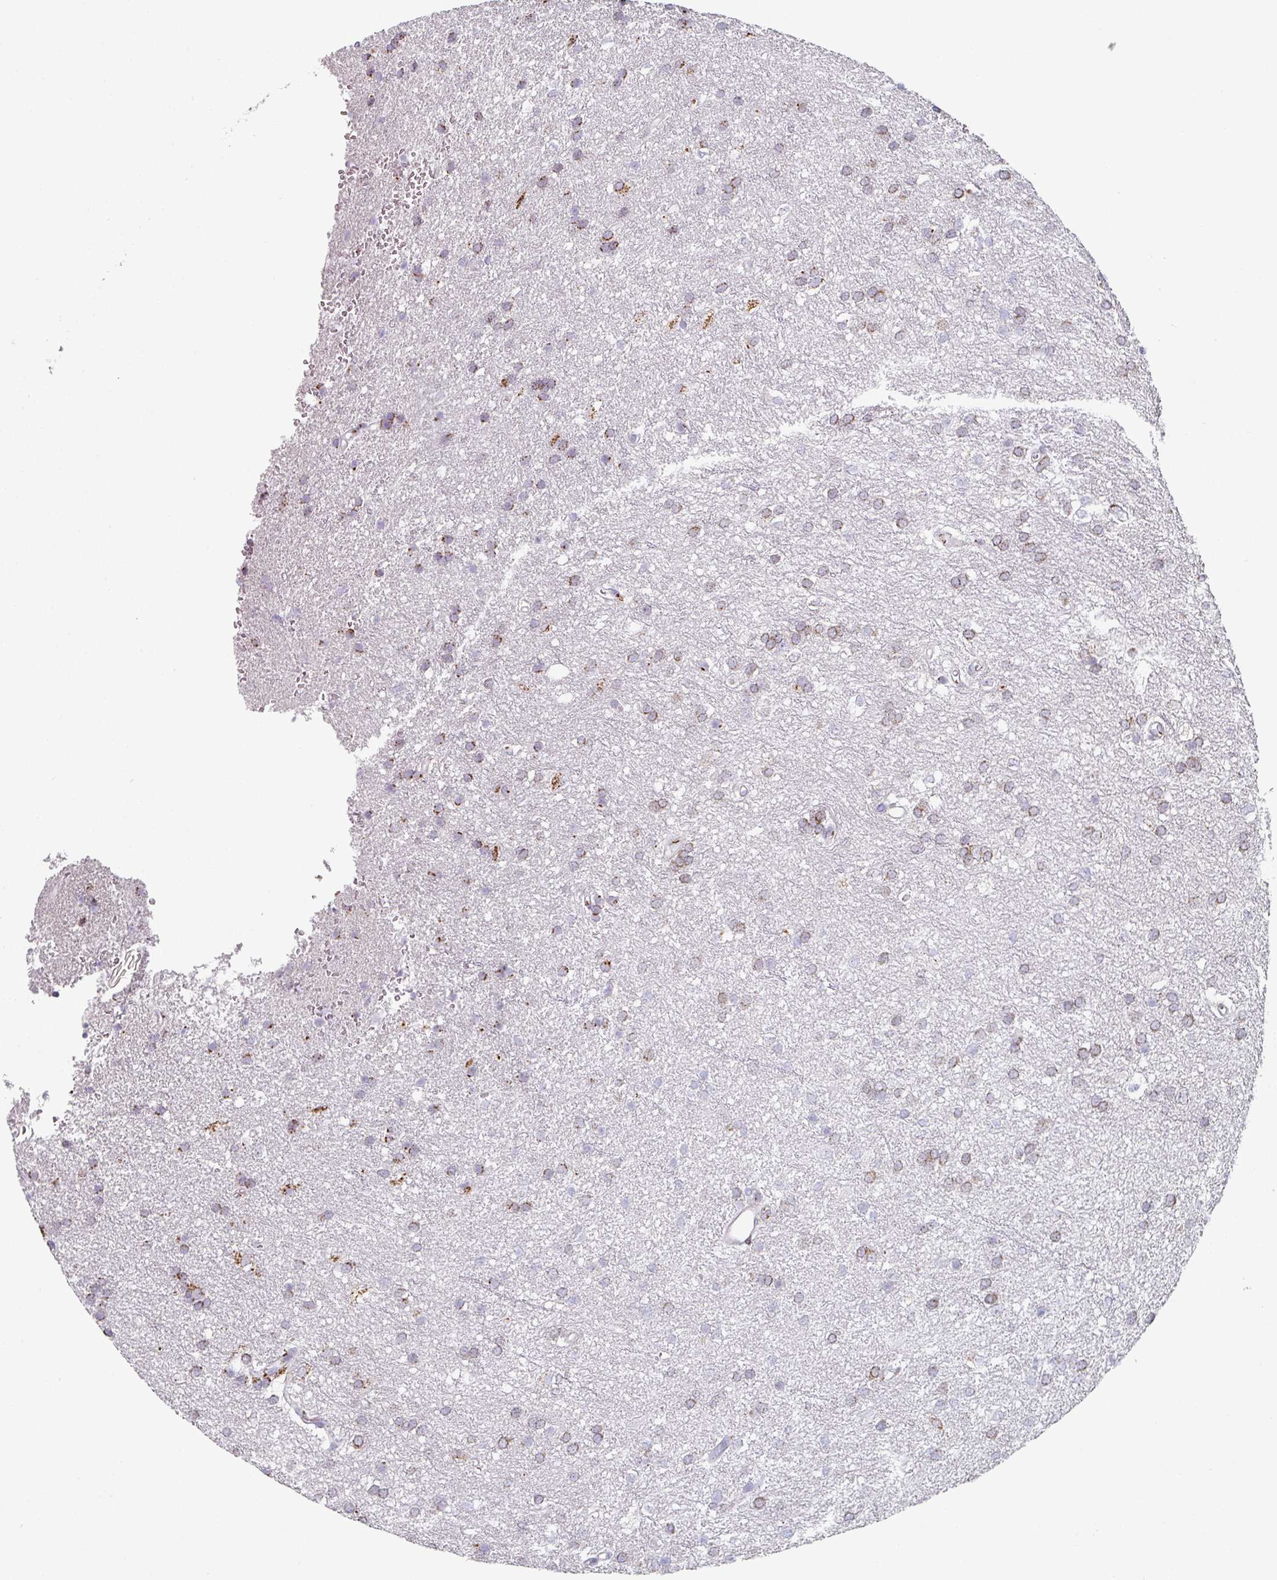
{"staining": {"intensity": "strong", "quantity": "<25%", "location": "cytoplasmic/membranous"}, "tissue": "glioma", "cell_type": "Tumor cells", "image_type": "cancer", "snomed": [{"axis": "morphology", "description": "Glioma, malignant, Low grade"}, {"axis": "topography", "description": "Brain"}], "caption": "Malignant glioma (low-grade) stained with immunohistochemistry displays strong cytoplasmic/membranous positivity in approximately <25% of tumor cells.", "gene": "CCDC85B", "patient": {"sex": "female", "age": 33}}